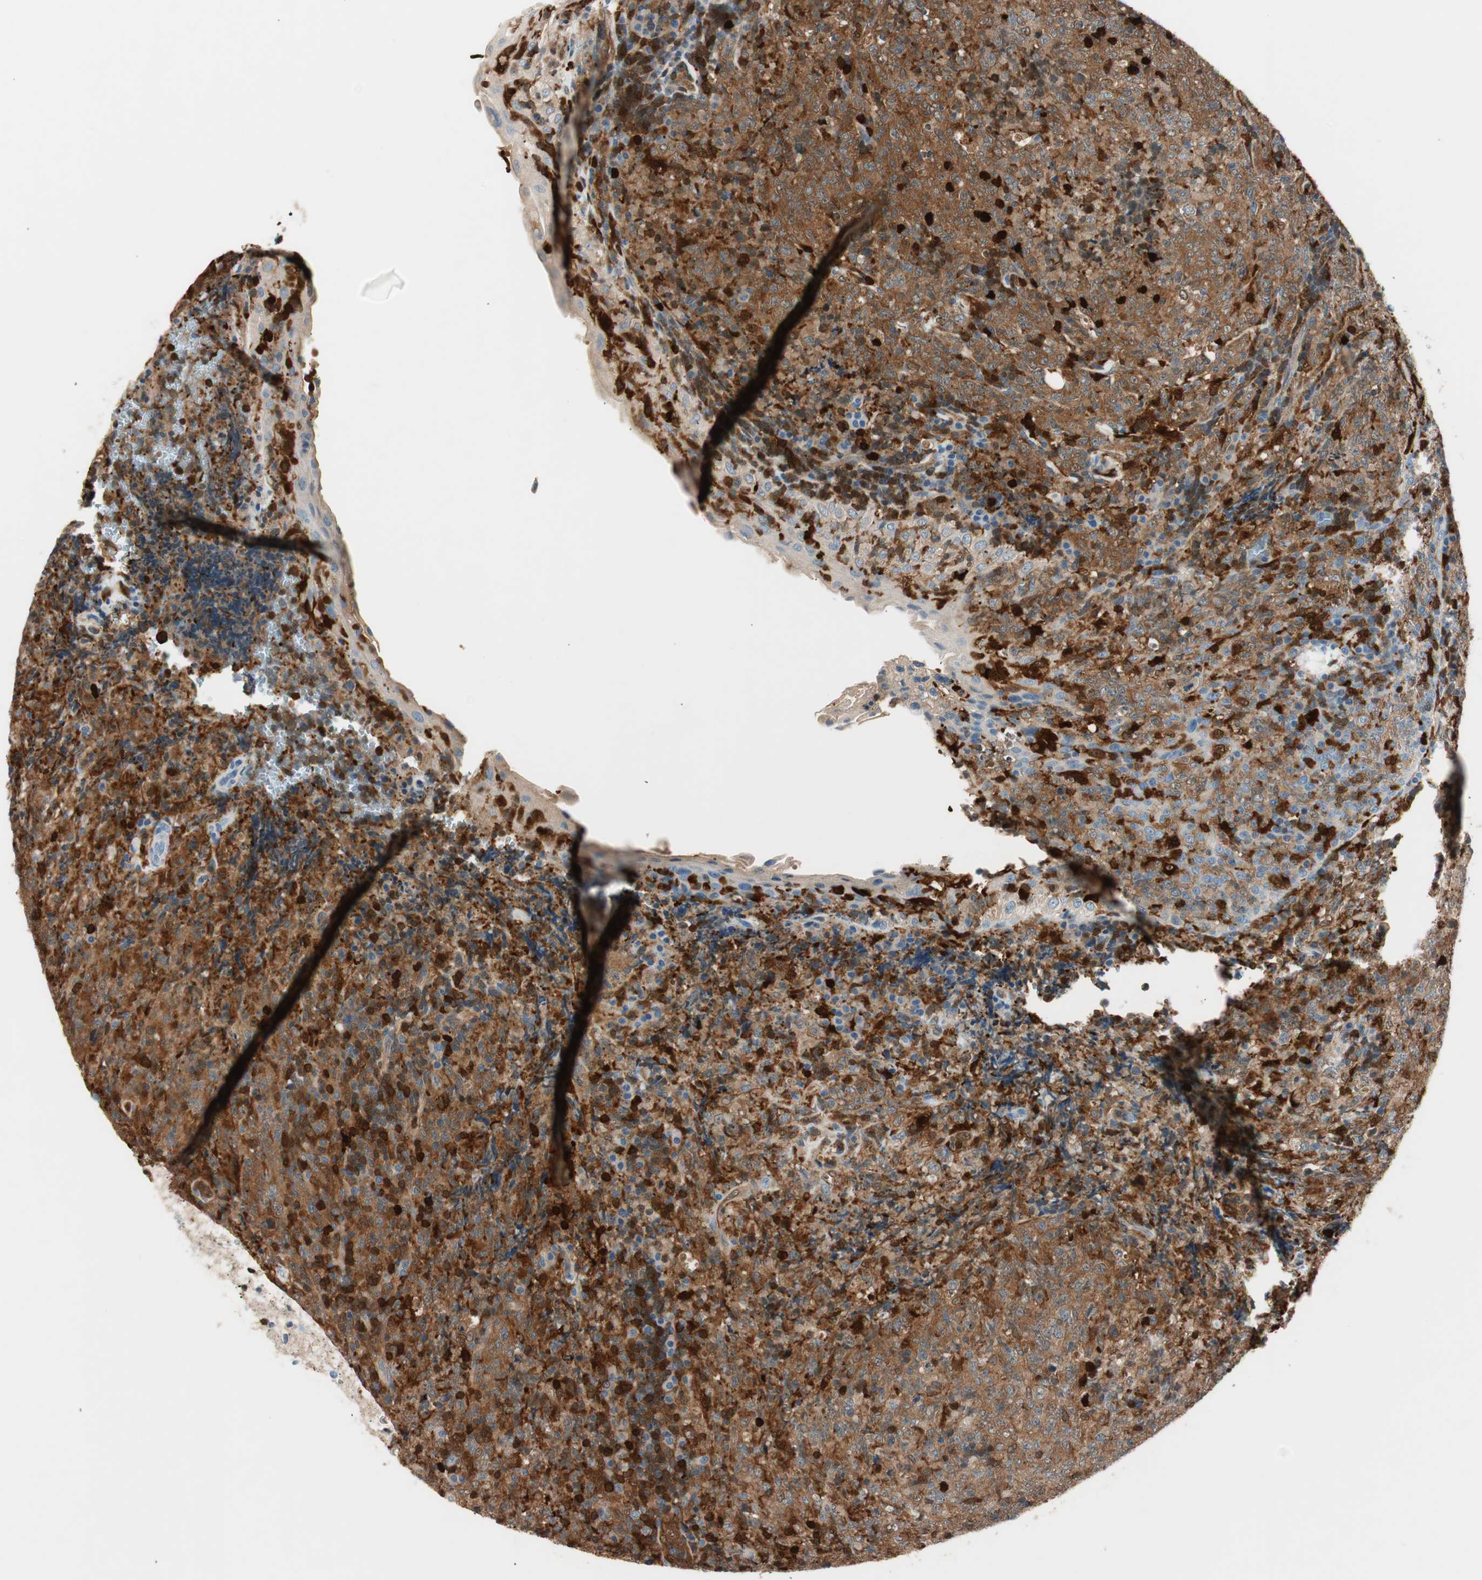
{"staining": {"intensity": "strong", "quantity": ">75%", "location": "cytoplasmic/membranous"}, "tissue": "lymphoma", "cell_type": "Tumor cells", "image_type": "cancer", "snomed": [{"axis": "morphology", "description": "Malignant lymphoma, non-Hodgkin's type, High grade"}, {"axis": "topography", "description": "Tonsil"}], "caption": "The immunohistochemical stain shows strong cytoplasmic/membranous staining in tumor cells of malignant lymphoma, non-Hodgkin's type (high-grade) tissue.", "gene": "COTL1", "patient": {"sex": "female", "age": 36}}